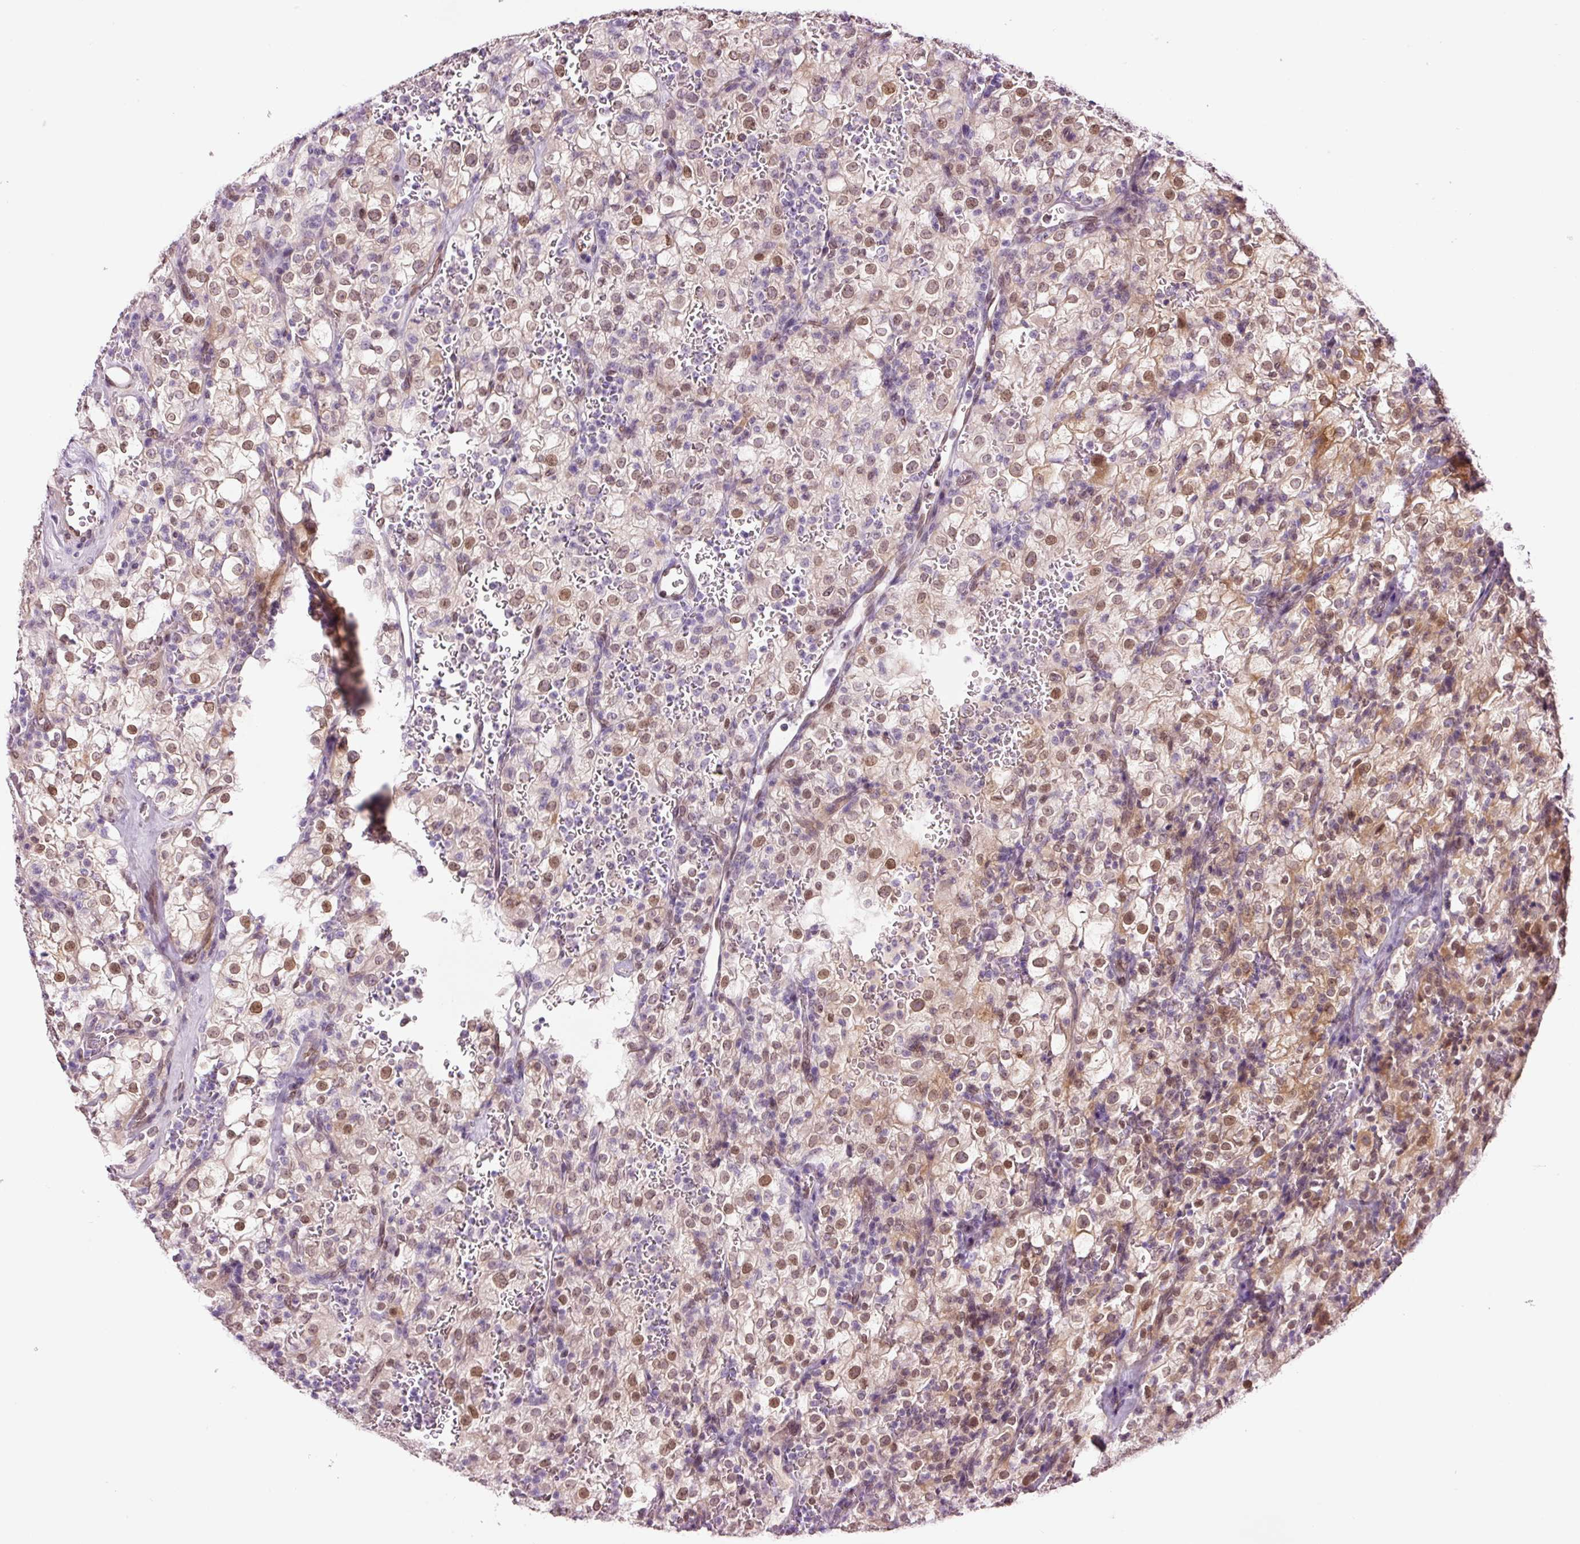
{"staining": {"intensity": "moderate", "quantity": ">75%", "location": "nuclear"}, "tissue": "renal cancer", "cell_type": "Tumor cells", "image_type": "cancer", "snomed": [{"axis": "morphology", "description": "Adenocarcinoma, NOS"}, {"axis": "topography", "description": "Kidney"}], "caption": "Renal adenocarcinoma stained for a protein shows moderate nuclear positivity in tumor cells.", "gene": "ZNF224", "patient": {"sex": "female", "age": 74}}